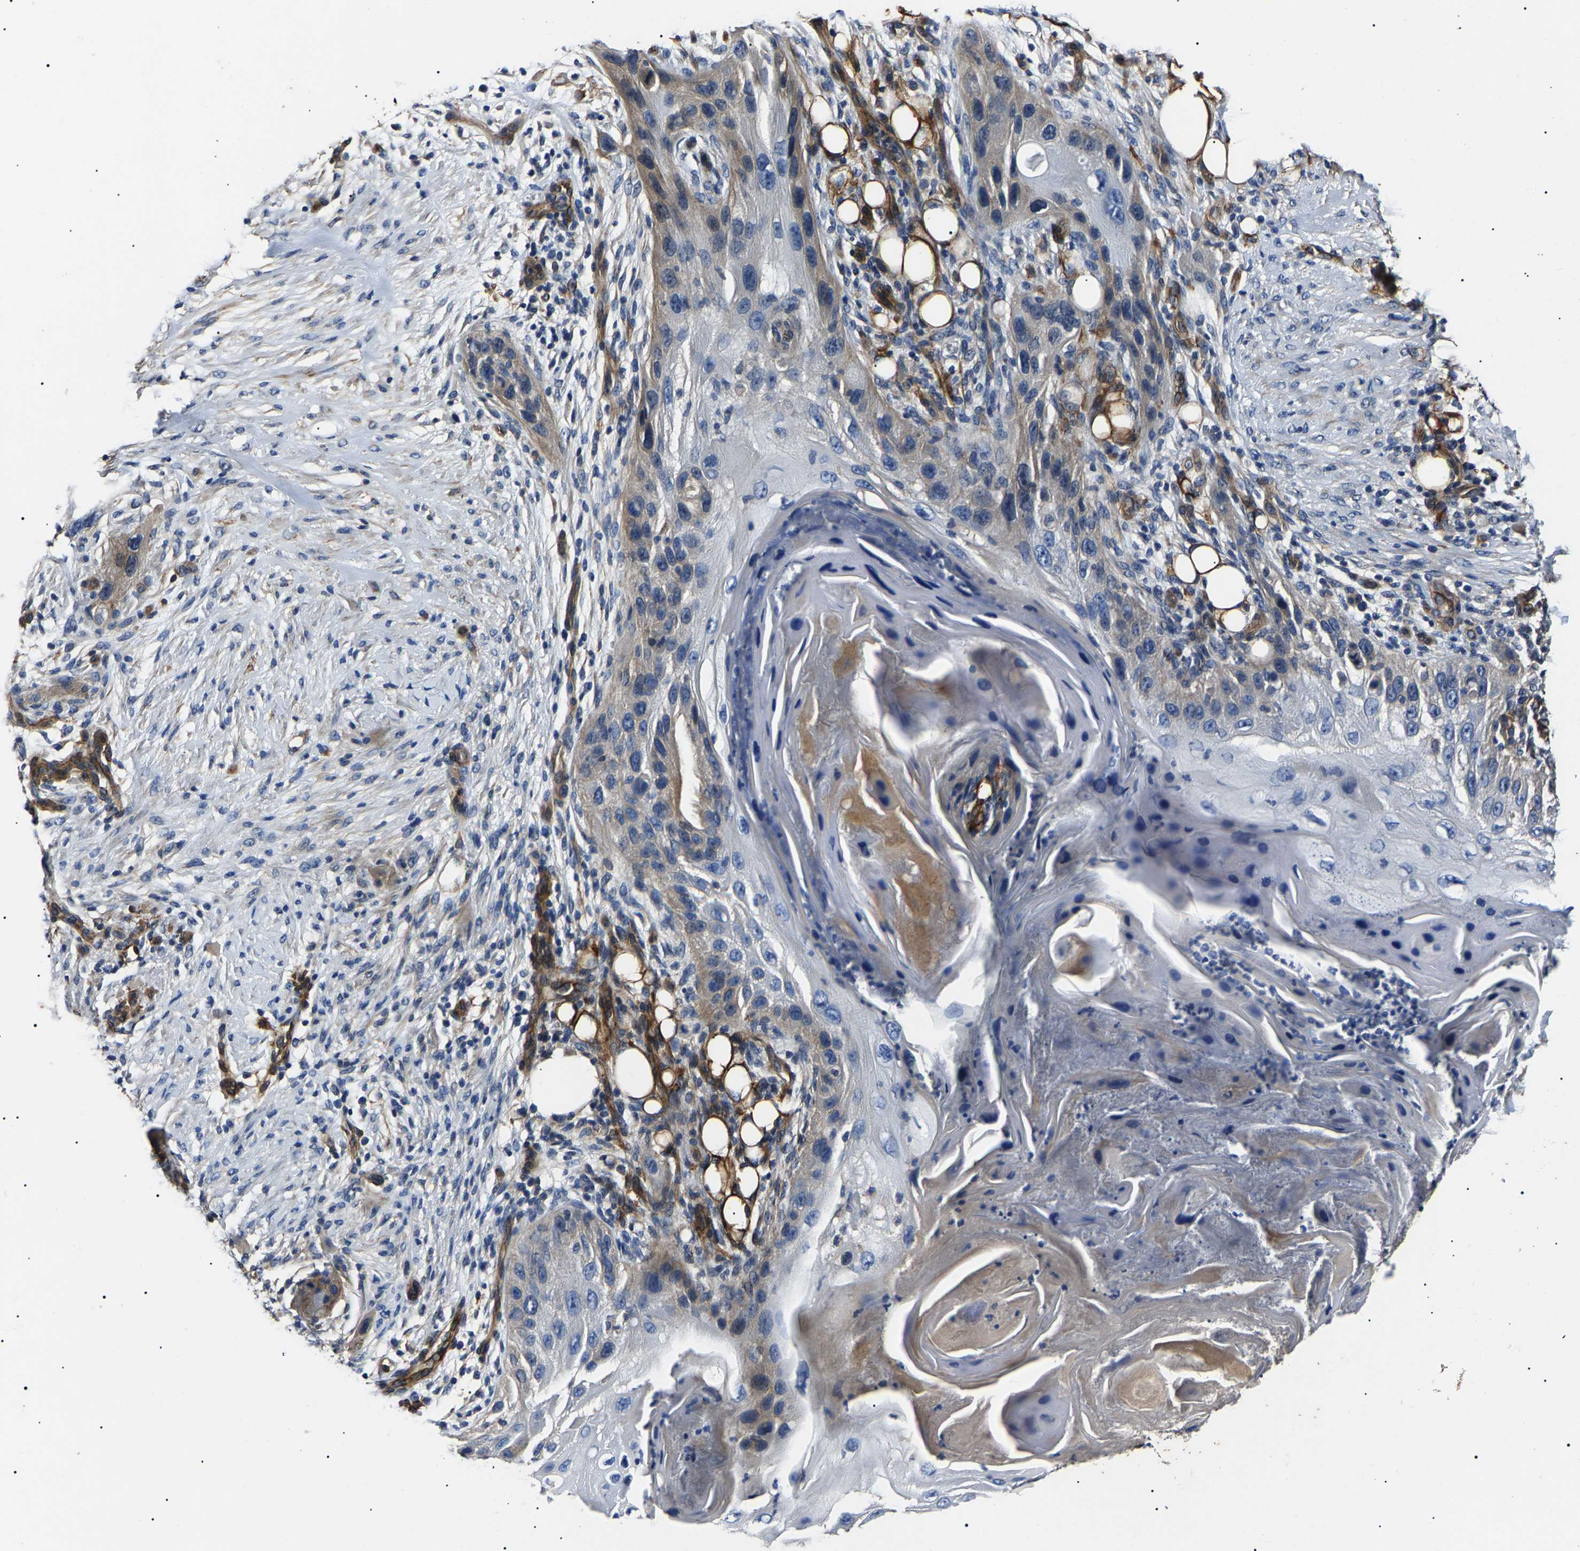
{"staining": {"intensity": "weak", "quantity": "<25%", "location": "cytoplasmic/membranous"}, "tissue": "skin cancer", "cell_type": "Tumor cells", "image_type": "cancer", "snomed": [{"axis": "morphology", "description": "Squamous cell carcinoma, NOS"}, {"axis": "topography", "description": "Skin"}], "caption": "An image of human skin cancer is negative for staining in tumor cells.", "gene": "KLHL42", "patient": {"sex": "female", "age": 77}}